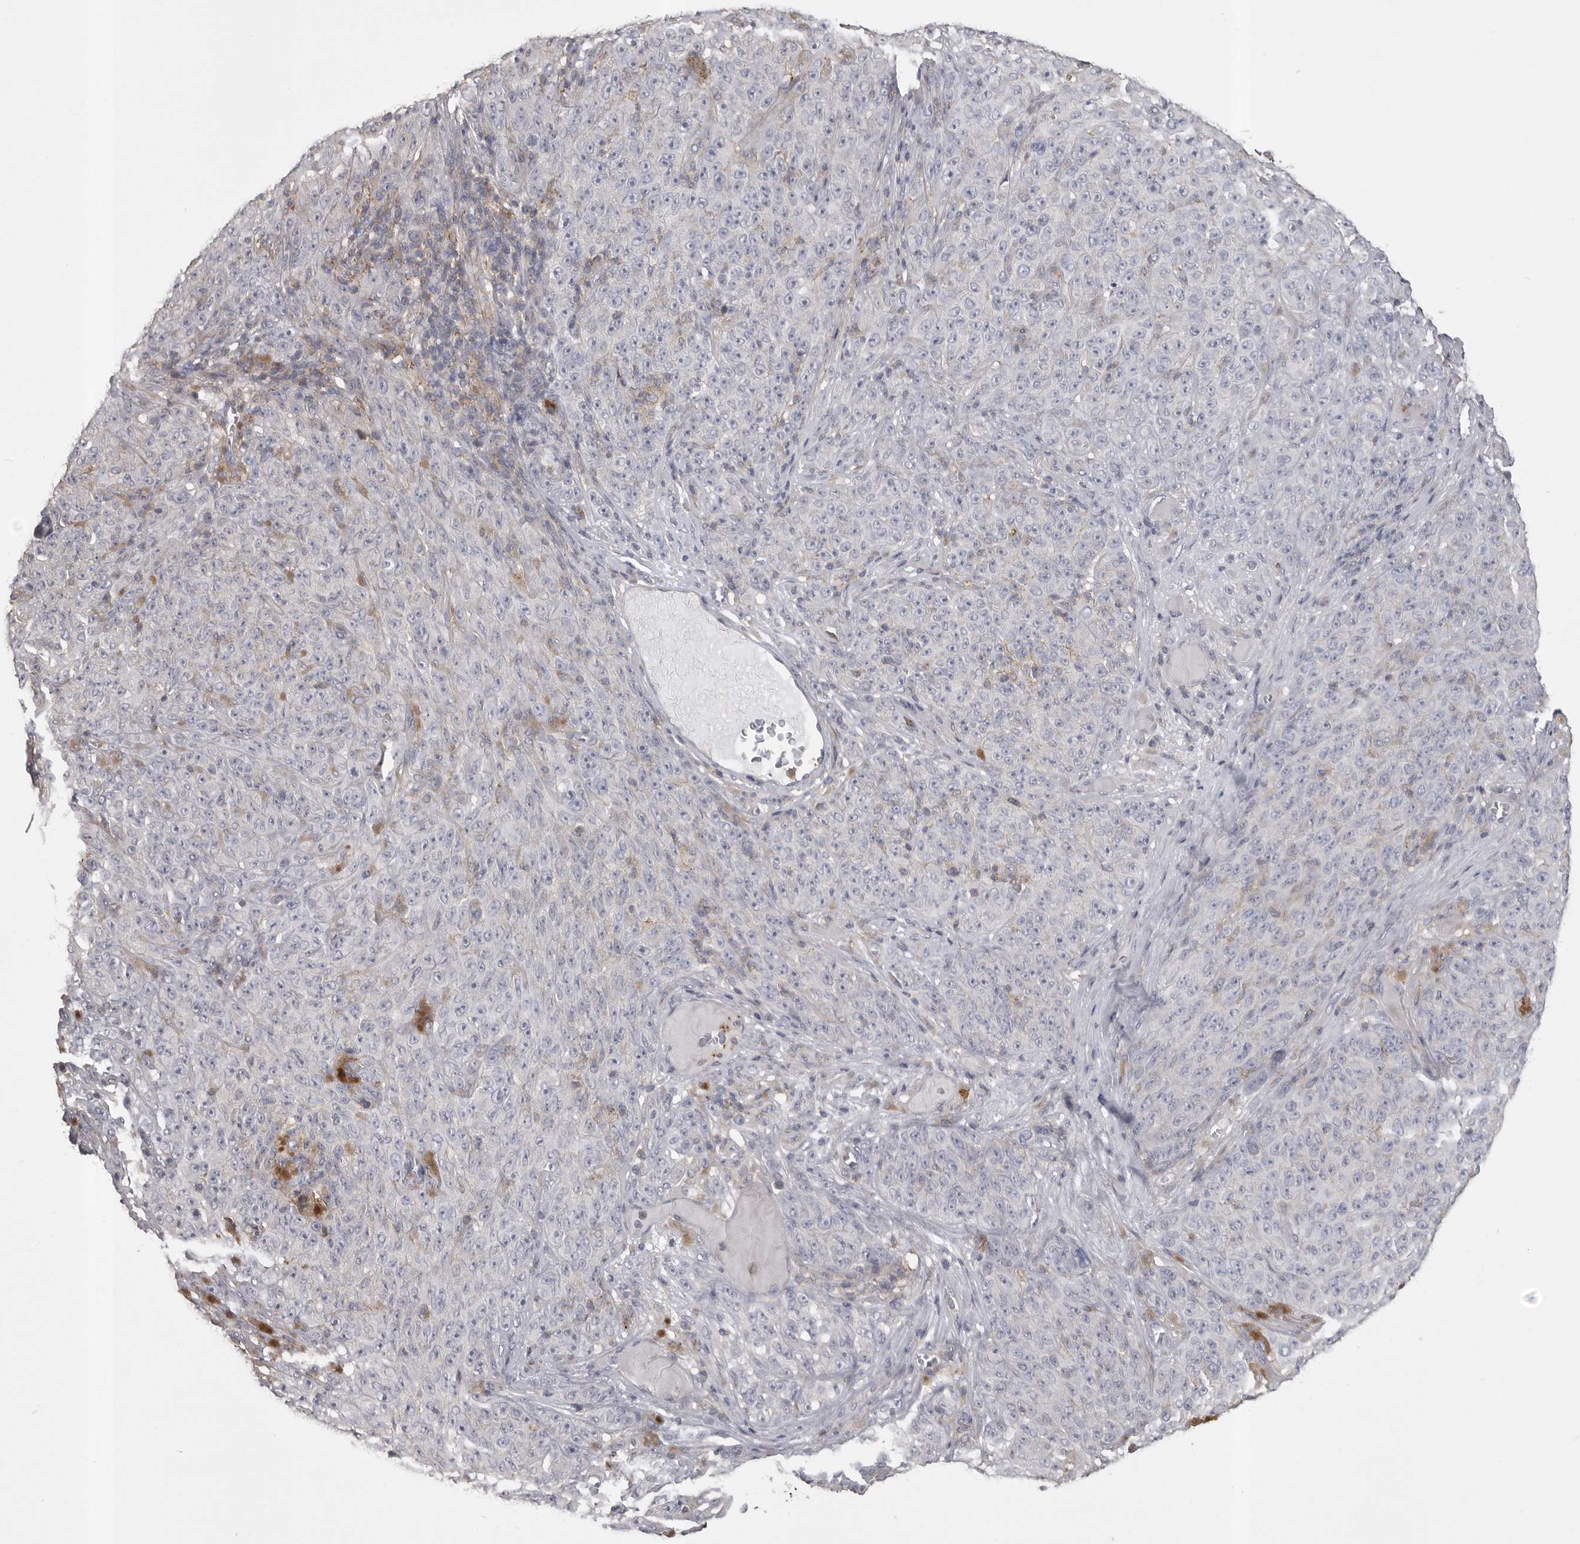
{"staining": {"intensity": "negative", "quantity": "none", "location": "none"}, "tissue": "melanoma", "cell_type": "Tumor cells", "image_type": "cancer", "snomed": [{"axis": "morphology", "description": "Malignant melanoma, NOS"}, {"axis": "topography", "description": "Skin"}], "caption": "Tumor cells show no significant protein staining in melanoma.", "gene": "CMTM6", "patient": {"sex": "female", "age": 82}}